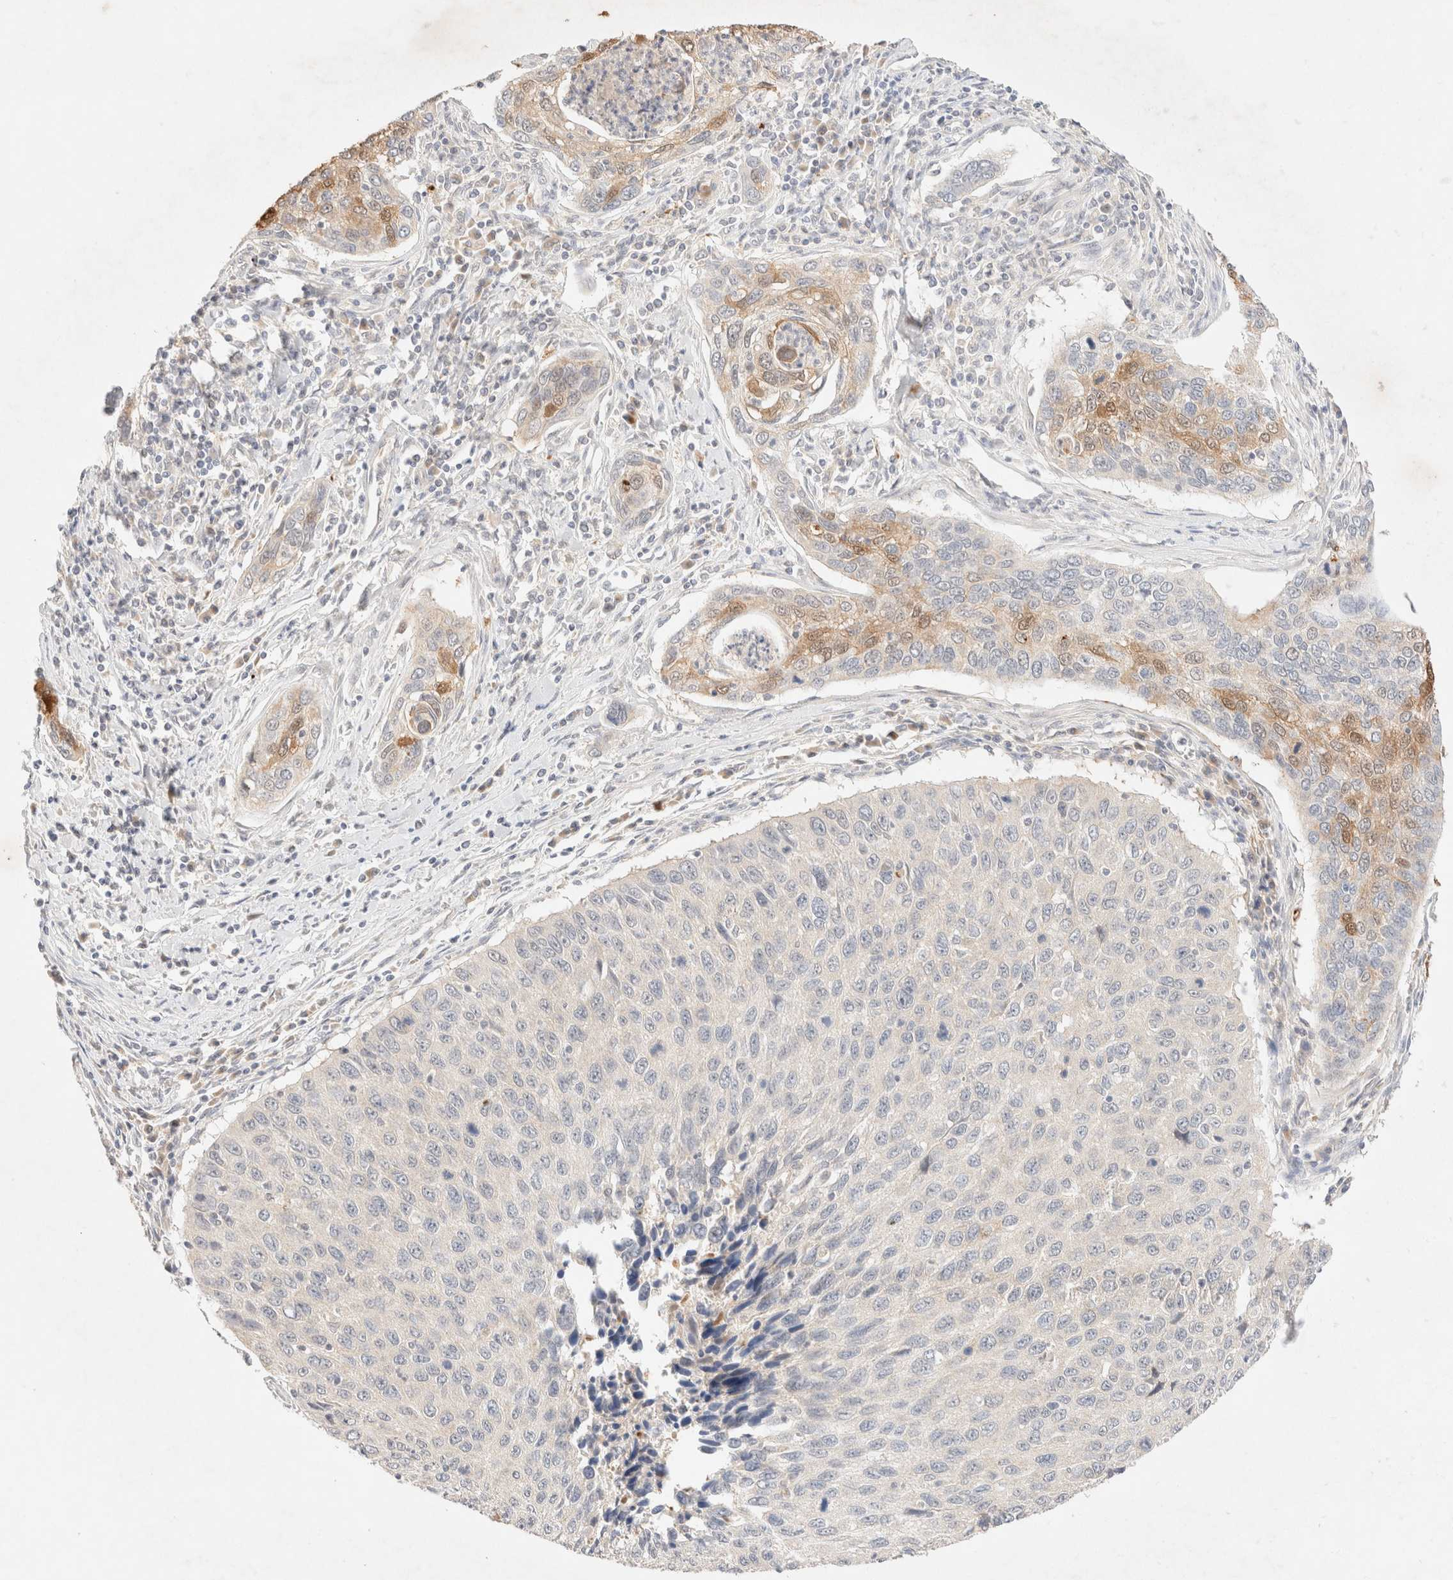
{"staining": {"intensity": "weak", "quantity": "25%-75%", "location": "cytoplasmic/membranous"}, "tissue": "cervical cancer", "cell_type": "Tumor cells", "image_type": "cancer", "snomed": [{"axis": "morphology", "description": "Squamous cell carcinoma, NOS"}, {"axis": "topography", "description": "Cervix"}], "caption": "Weak cytoplasmic/membranous protein expression is identified in approximately 25%-75% of tumor cells in cervical cancer. (DAB IHC with brightfield microscopy, high magnification).", "gene": "SNTB1", "patient": {"sex": "female", "age": 53}}